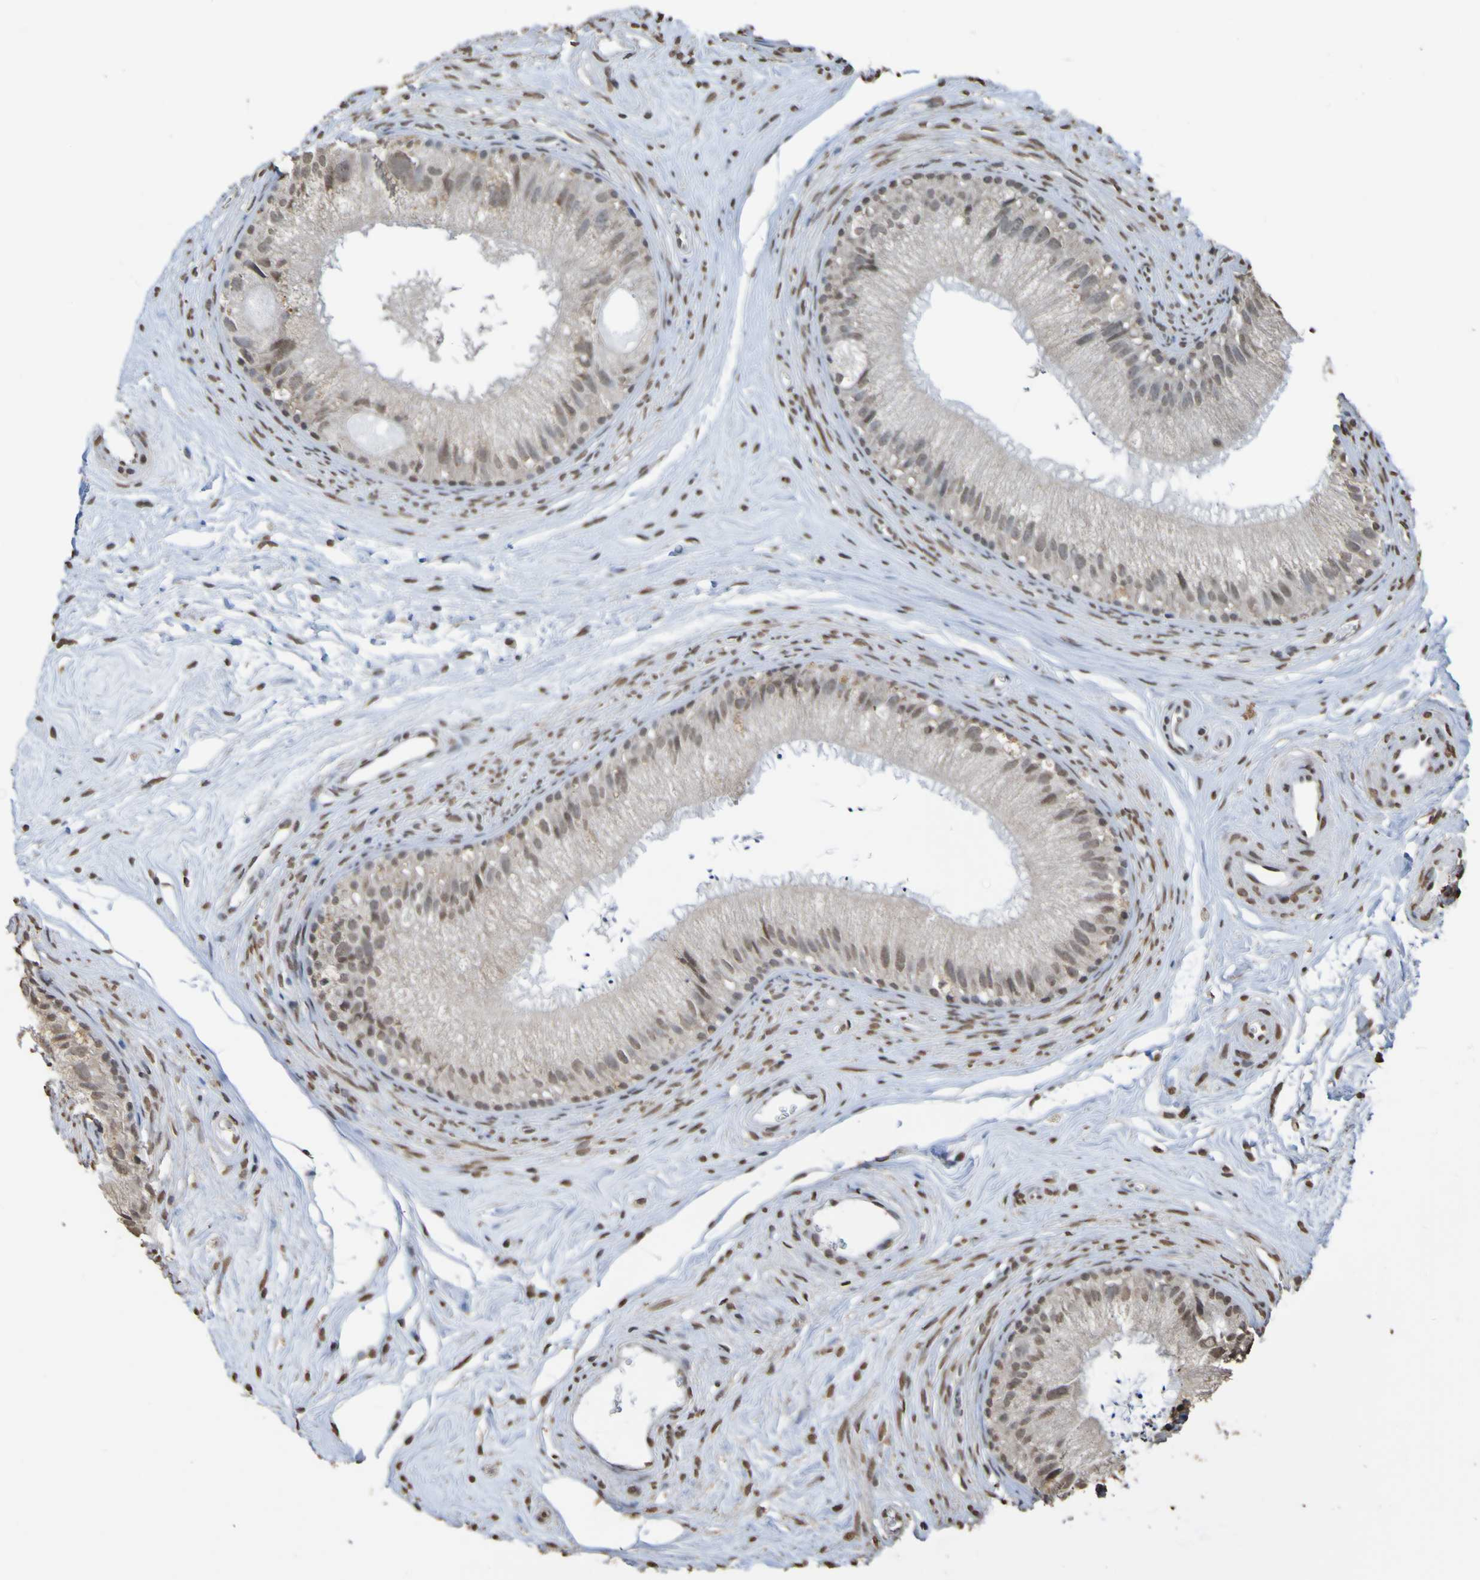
{"staining": {"intensity": "weak", "quantity": "25%-75%", "location": "nuclear"}, "tissue": "epididymis", "cell_type": "Glandular cells", "image_type": "normal", "snomed": [{"axis": "morphology", "description": "Normal tissue, NOS"}, {"axis": "topography", "description": "Epididymis"}], "caption": "Human epididymis stained with a brown dye shows weak nuclear positive staining in about 25%-75% of glandular cells.", "gene": "ALKBH2", "patient": {"sex": "male", "age": 56}}